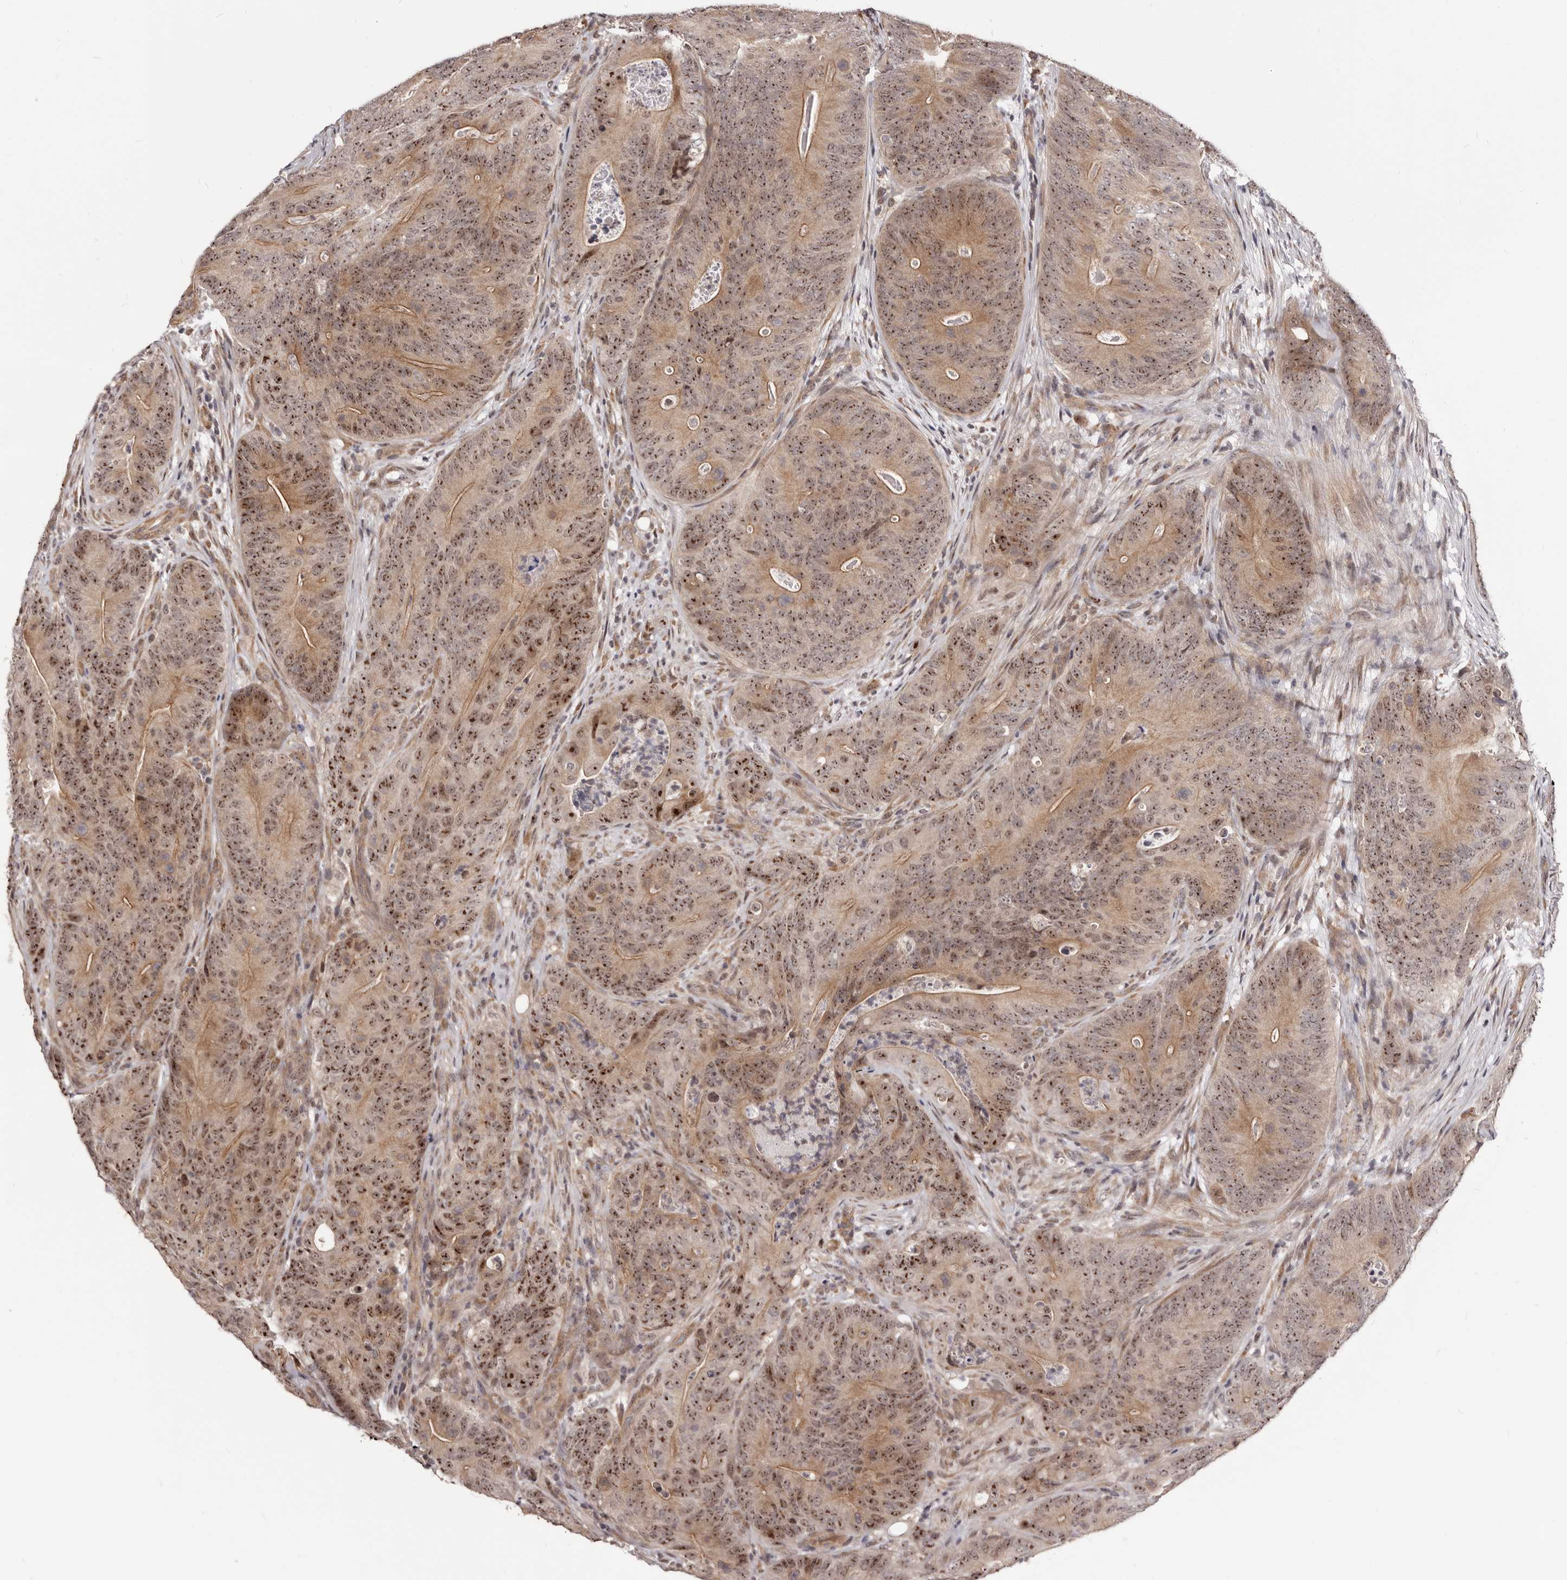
{"staining": {"intensity": "strong", "quantity": "25%-75%", "location": "cytoplasmic/membranous,nuclear"}, "tissue": "colorectal cancer", "cell_type": "Tumor cells", "image_type": "cancer", "snomed": [{"axis": "morphology", "description": "Normal tissue, NOS"}, {"axis": "topography", "description": "Colon"}], "caption": "IHC histopathology image of human colorectal cancer stained for a protein (brown), which displays high levels of strong cytoplasmic/membranous and nuclear positivity in approximately 25%-75% of tumor cells.", "gene": "NOL12", "patient": {"sex": "female", "age": 82}}